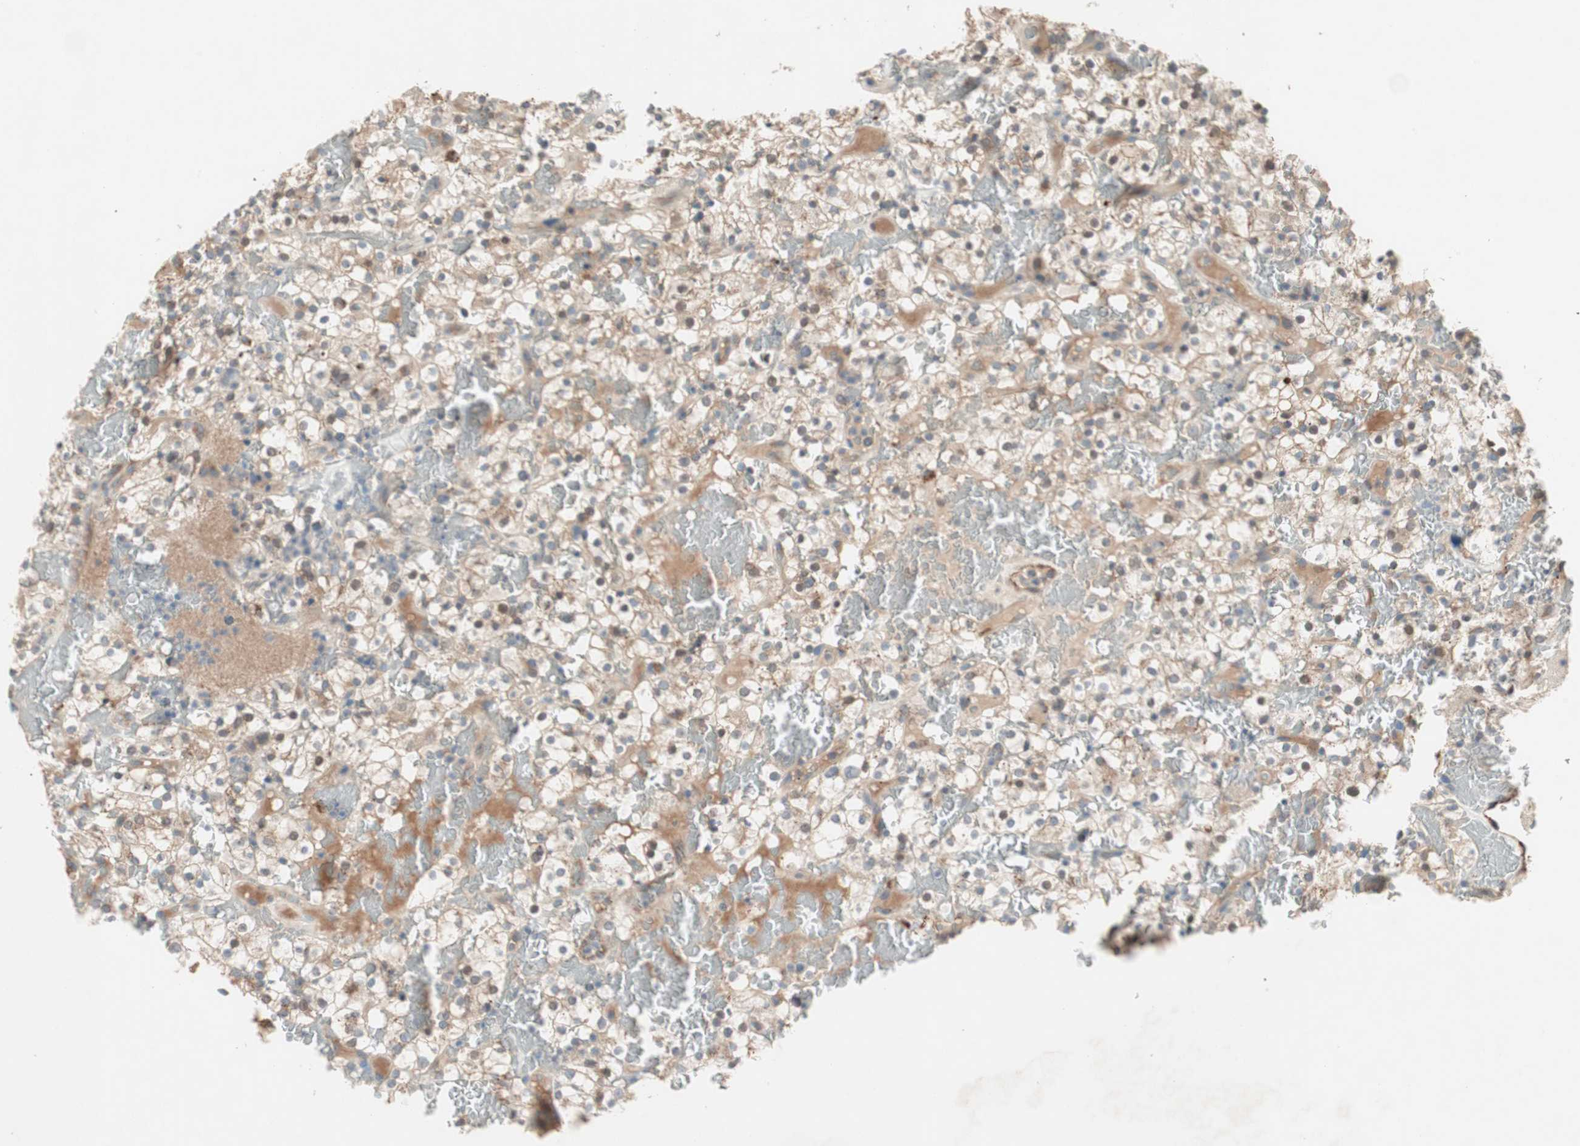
{"staining": {"intensity": "moderate", "quantity": "25%-75%", "location": "cytoplasmic/membranous"}, "tissue": "renal cancer", "cell_type": "Tumor cells", "image_type": "cancer", "snomed": [{"axis": "morphology", "description": "Normal tissue, NOS"}, {"axis": "morphology", "description": "Adenocarcinoma, NOS"}, {"axis": "topography", "description": "Kidney"}], "caption": "Protein staining reveals moderate cytoplasmic/membranous positivity in approximately 25%-75% of tumor cells in renal cancer. (IHC, brightfield microscopy, high magnification).", "gene": "FGFR4", "patient": {"sex": "female", "age": 72}}